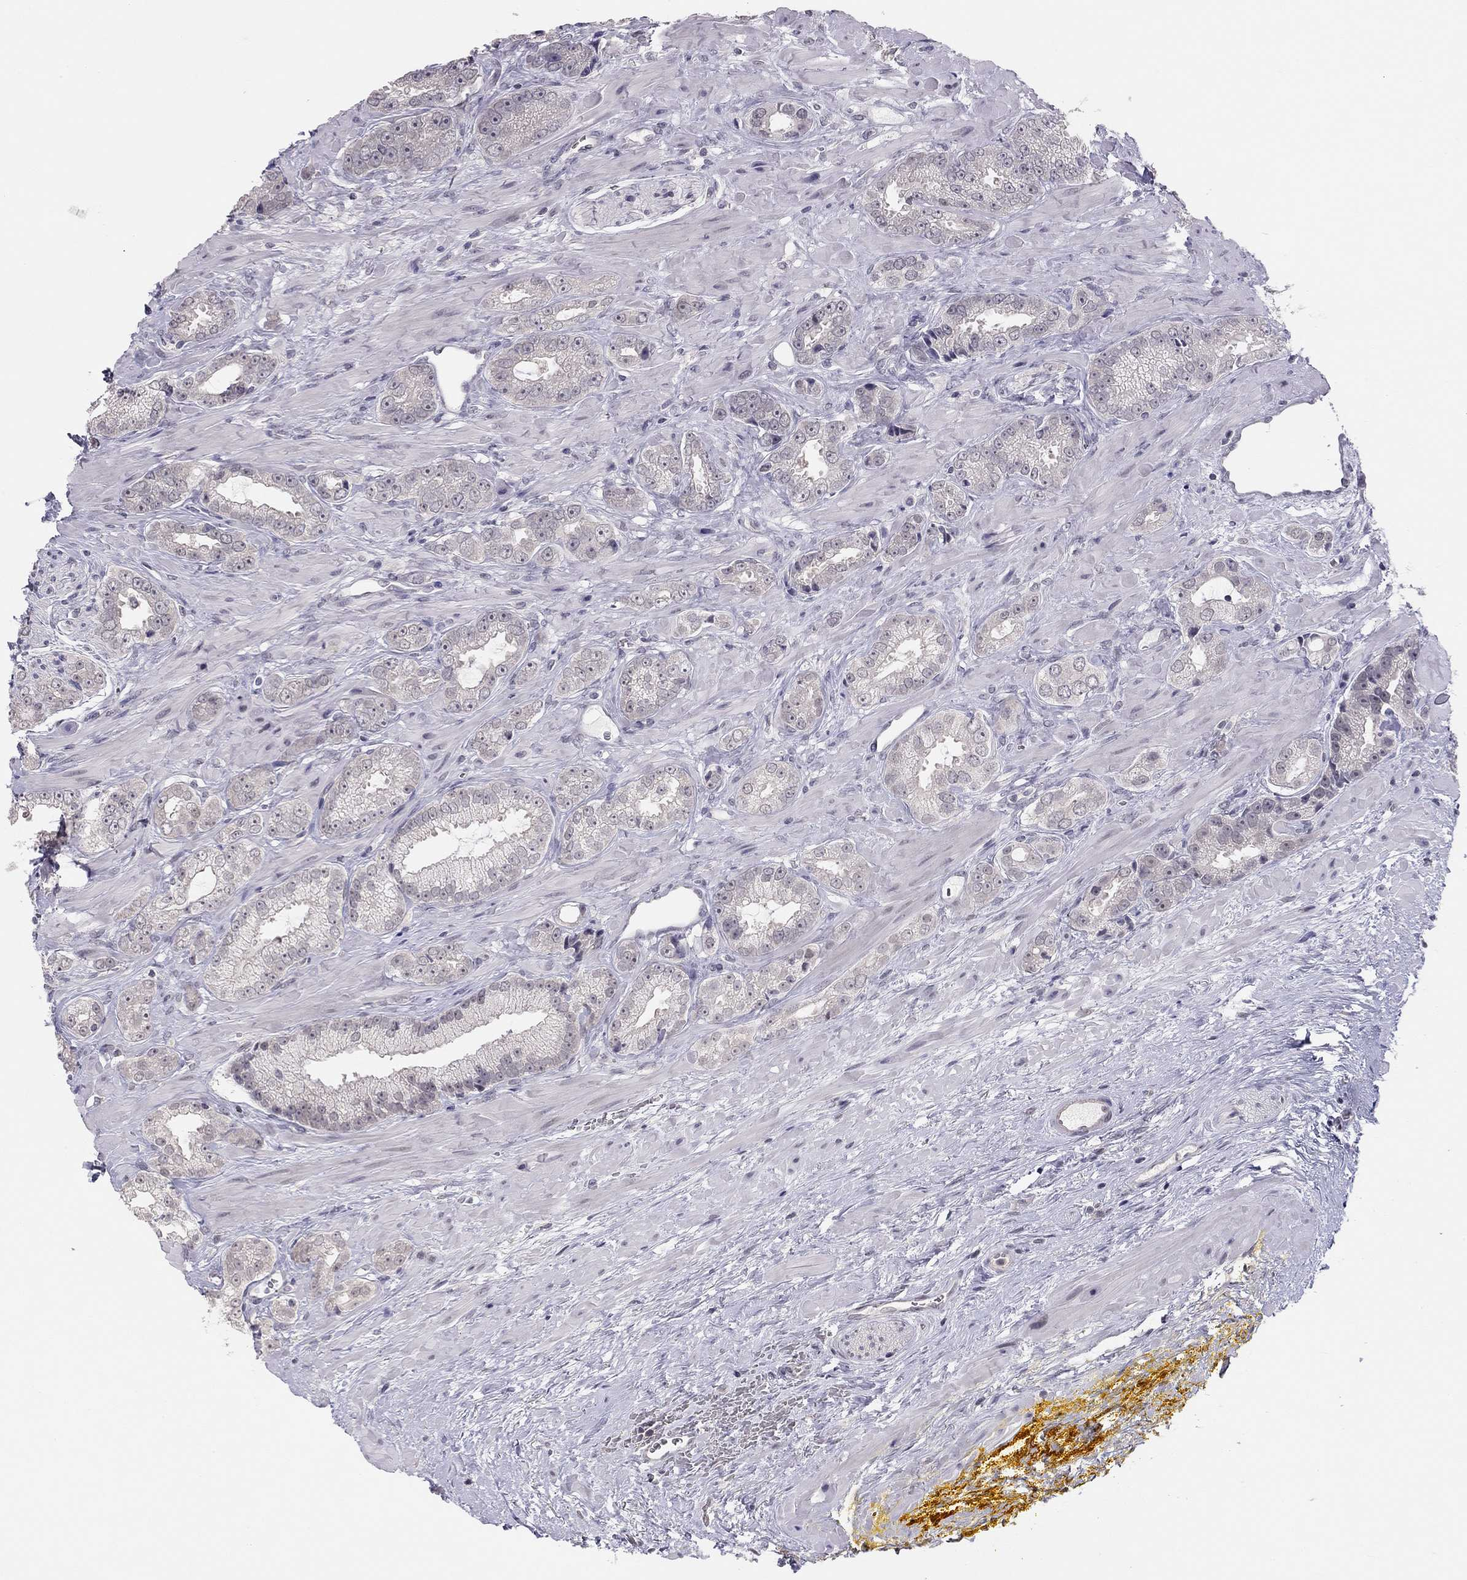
{"staining": {"intensity": "negative", "quantity": "none", "location": "none"}, "tissue": "prostate cancer", "cell_type": "Tumor cells", "image_type": "cancer", "snomed": [{"axis": "morphology", "description": "Adenocarcinoma, NOS"}, {"axis": "topography", "description": "Prostate"}], "caption": "IHC photomicrograph of adenocarcinoma (prostate) stained for a protein (brown), which reveals no staining in tumor cells. The staining was performed using DAB to visualize the protein expression in brown, while the nuclei were stained in blue with hematoxylin (Magnification: 20x).", "gene": "HSF2BP", "patient": {"sex": "male", "age": 67}}